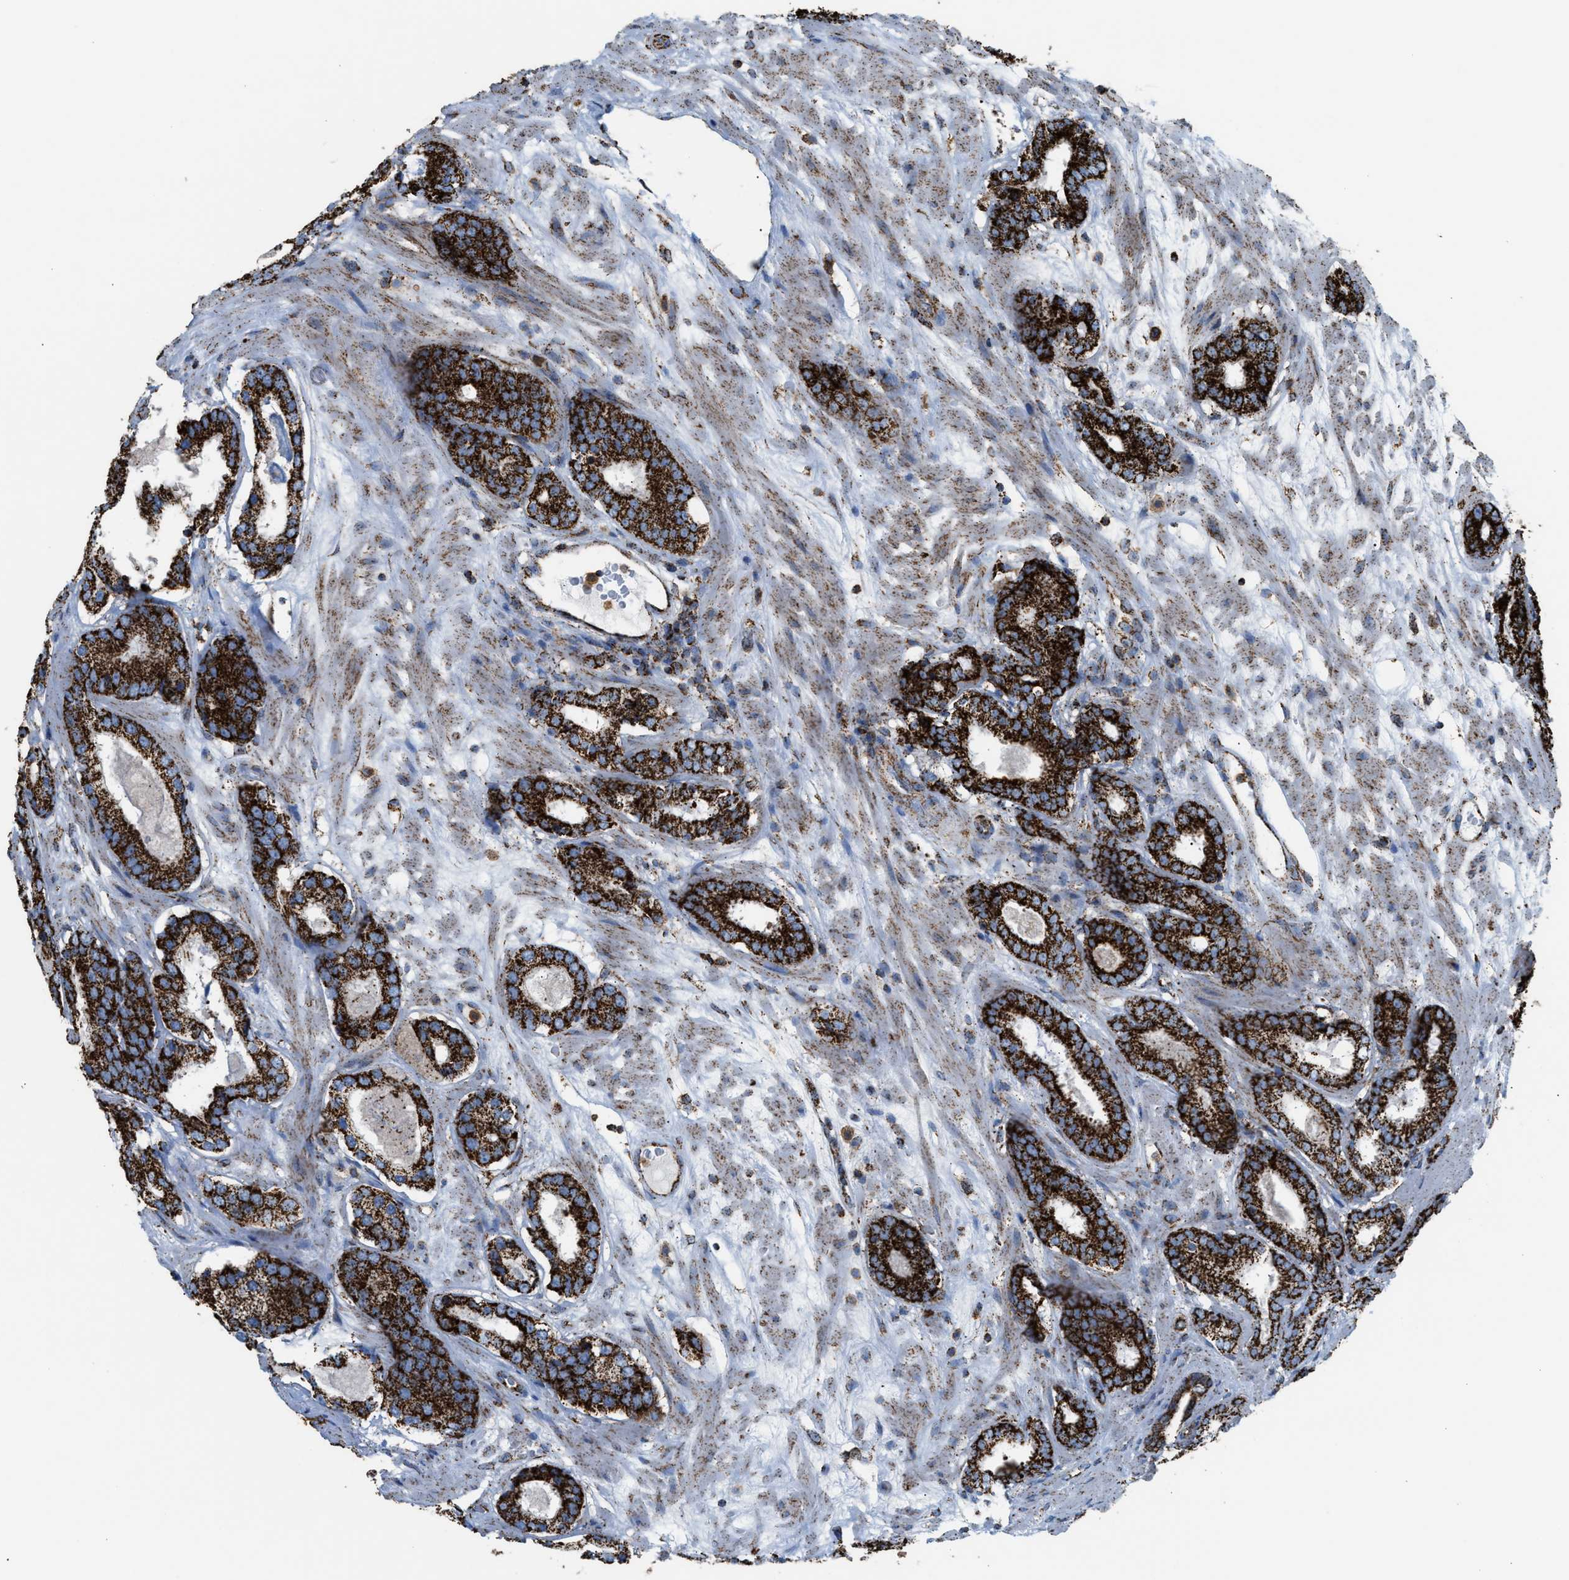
{"staining": {"intensity": "strong", "quantity": ">75%", "location": "cytoplasmic/membranous"}, "tissue": "prostate cancer", "cell_type": "Tumor cells", "image_type": "cancer", "snomed": [{"axis": "morphology", "description": "Adenocarcinoma, Low grade"}, {"axis": "topography", "description": "Prostate"}], "caption": "An IHC histopathology image of neoplastic tissue is shown. Protein staining in brown shows strong cytoplasmic/membranous positivity in adenocarcinoma (low-grade) (prostate) within tumor cells. Using DAB (3,3'-diaminobenzidine) (brown) and hematoxylin (blue) stains, captured at high magnification using brightfield microscopy.", "gene": "ECHS1", "patient": {"sex": "male", "age": 69}}